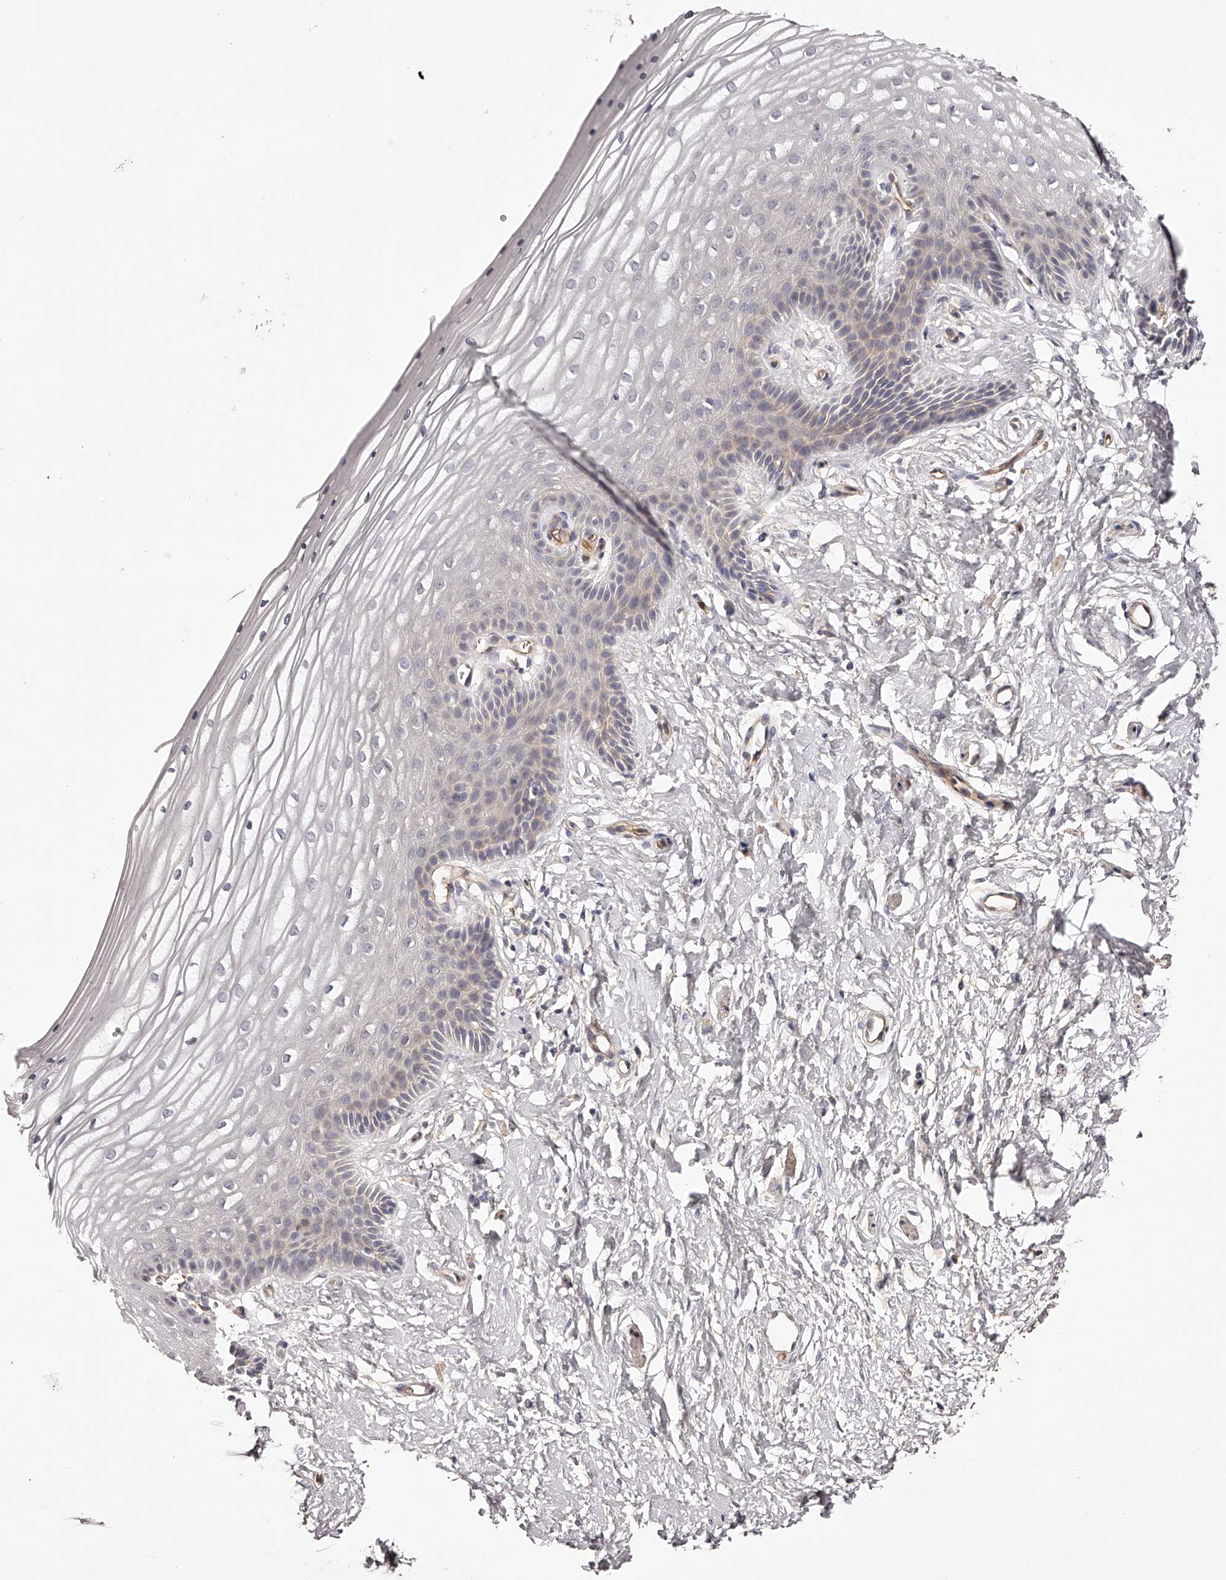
{"staining": {"intensity": "negative", "quantity": "none", "location": "none"}, "tissue": "vagina", "cell_type": "Squamous epithelial cells", "image_type": "normal", "snomed": [{"axis": "morphology", "description": "Normal tissue, NOS"}, {"axis": "topography", "description": "Vagina"}, {"axis": "topography", "description": "Cervix"}], "caption": "Protein analysis of benign vagina exhibits no significant staining in squamous epithelial cells. (DAB immunohistochemistry visualized using brightfield microscopy, high magnification).", "gene": "LTV1", "patient": {"sex": "female", "age": 40}}